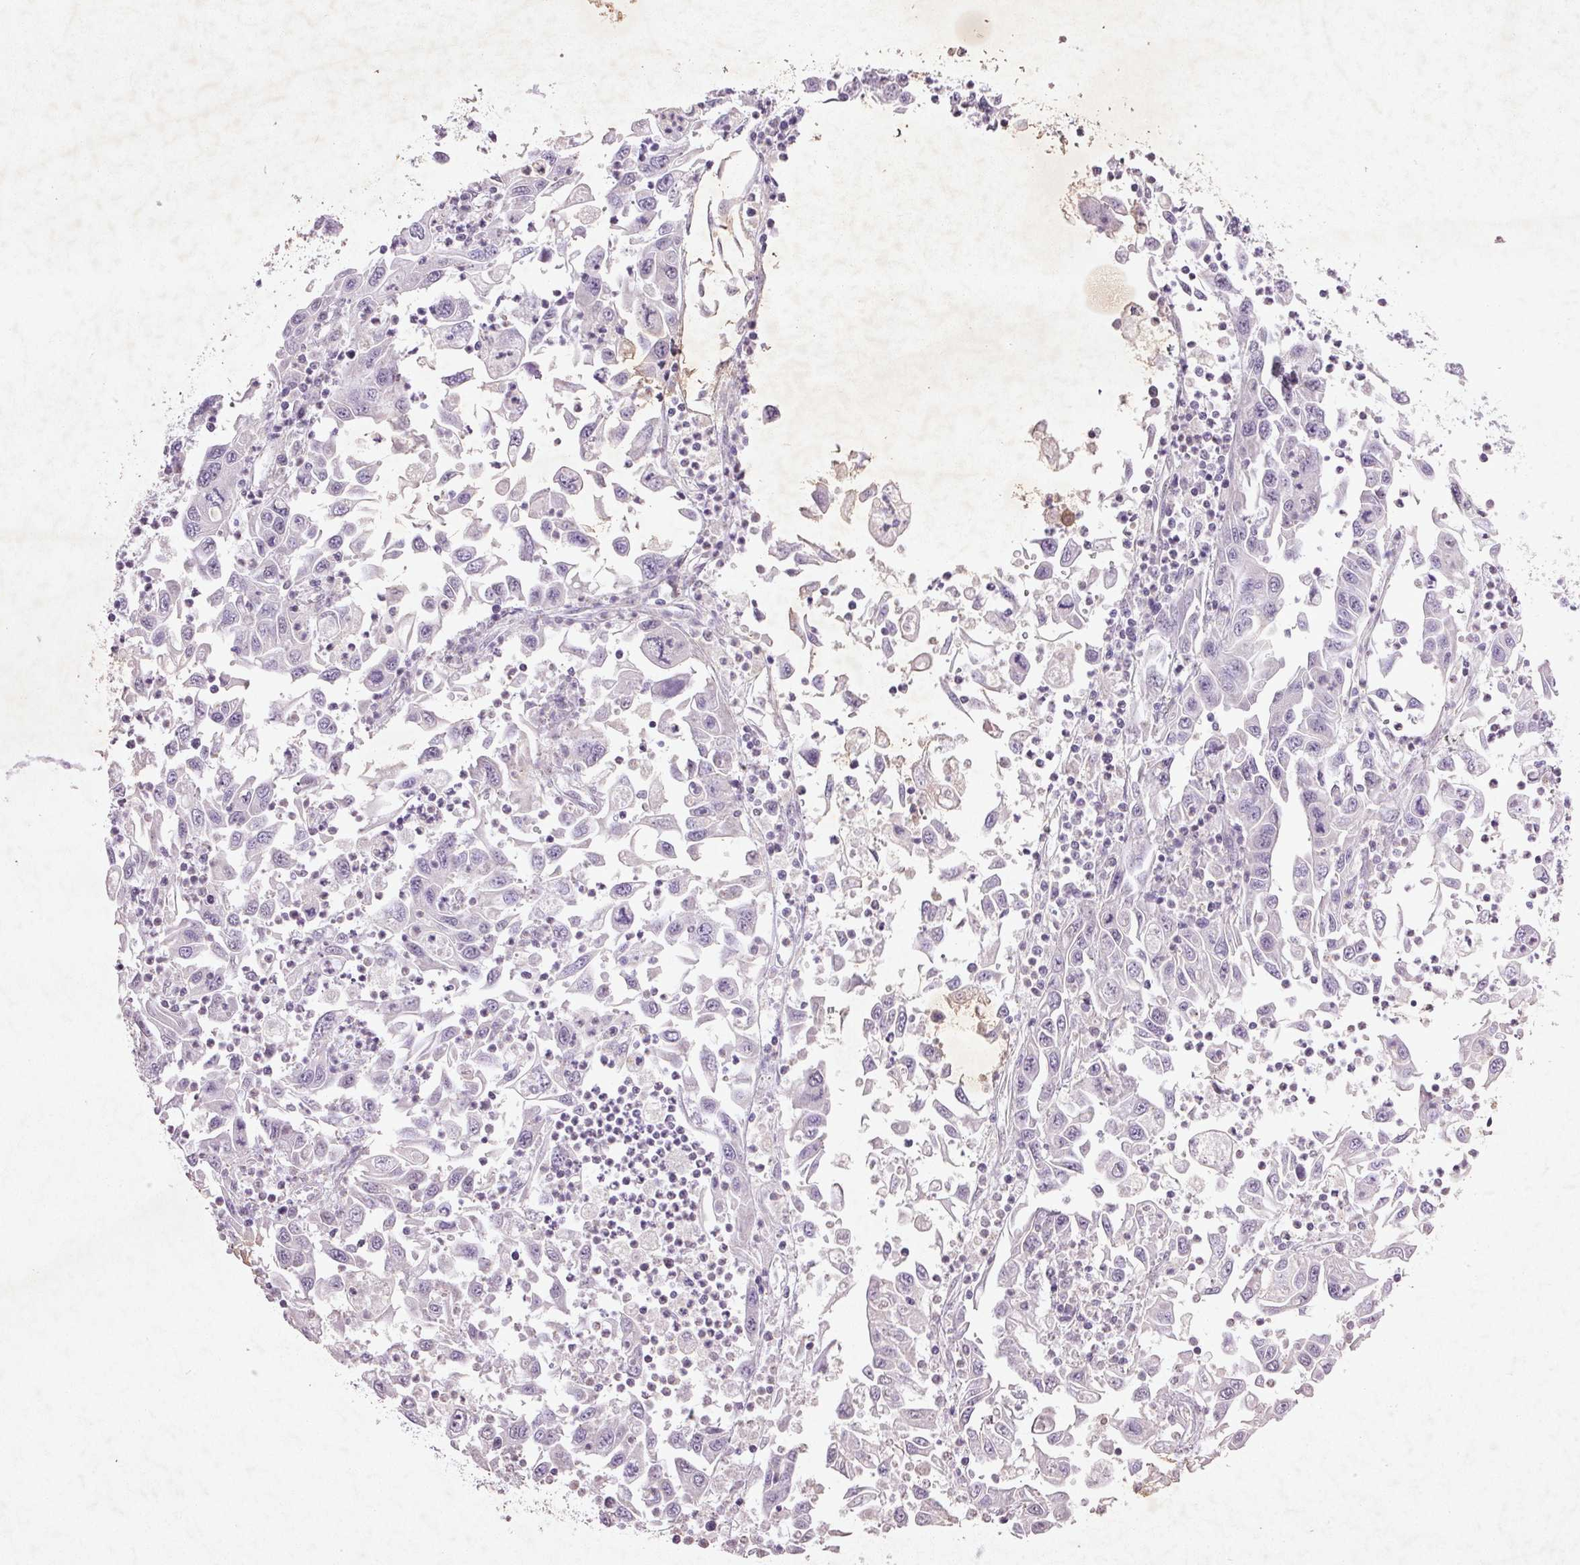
{"staining": {"intensity": "negative", "quantity": "none", "location": "none"}, "tissue": "endometrial cancer", "cell_type": "Tumor cells", "image_type": "cancer", "snomed": [{"axis": "morphology", "description": "Adenocarcinoma, NOS"}, {"axis": "topography", "description": "Uterus"}], "caption": "Tumor cells show no significant protein expression in adenocarcinoma (endometrial). (DAB immunohistochemistry (IHC) with hematoxylin counter stain).", "gene": "FAM168B", "patient": {"sex": "female", "age": 62}}